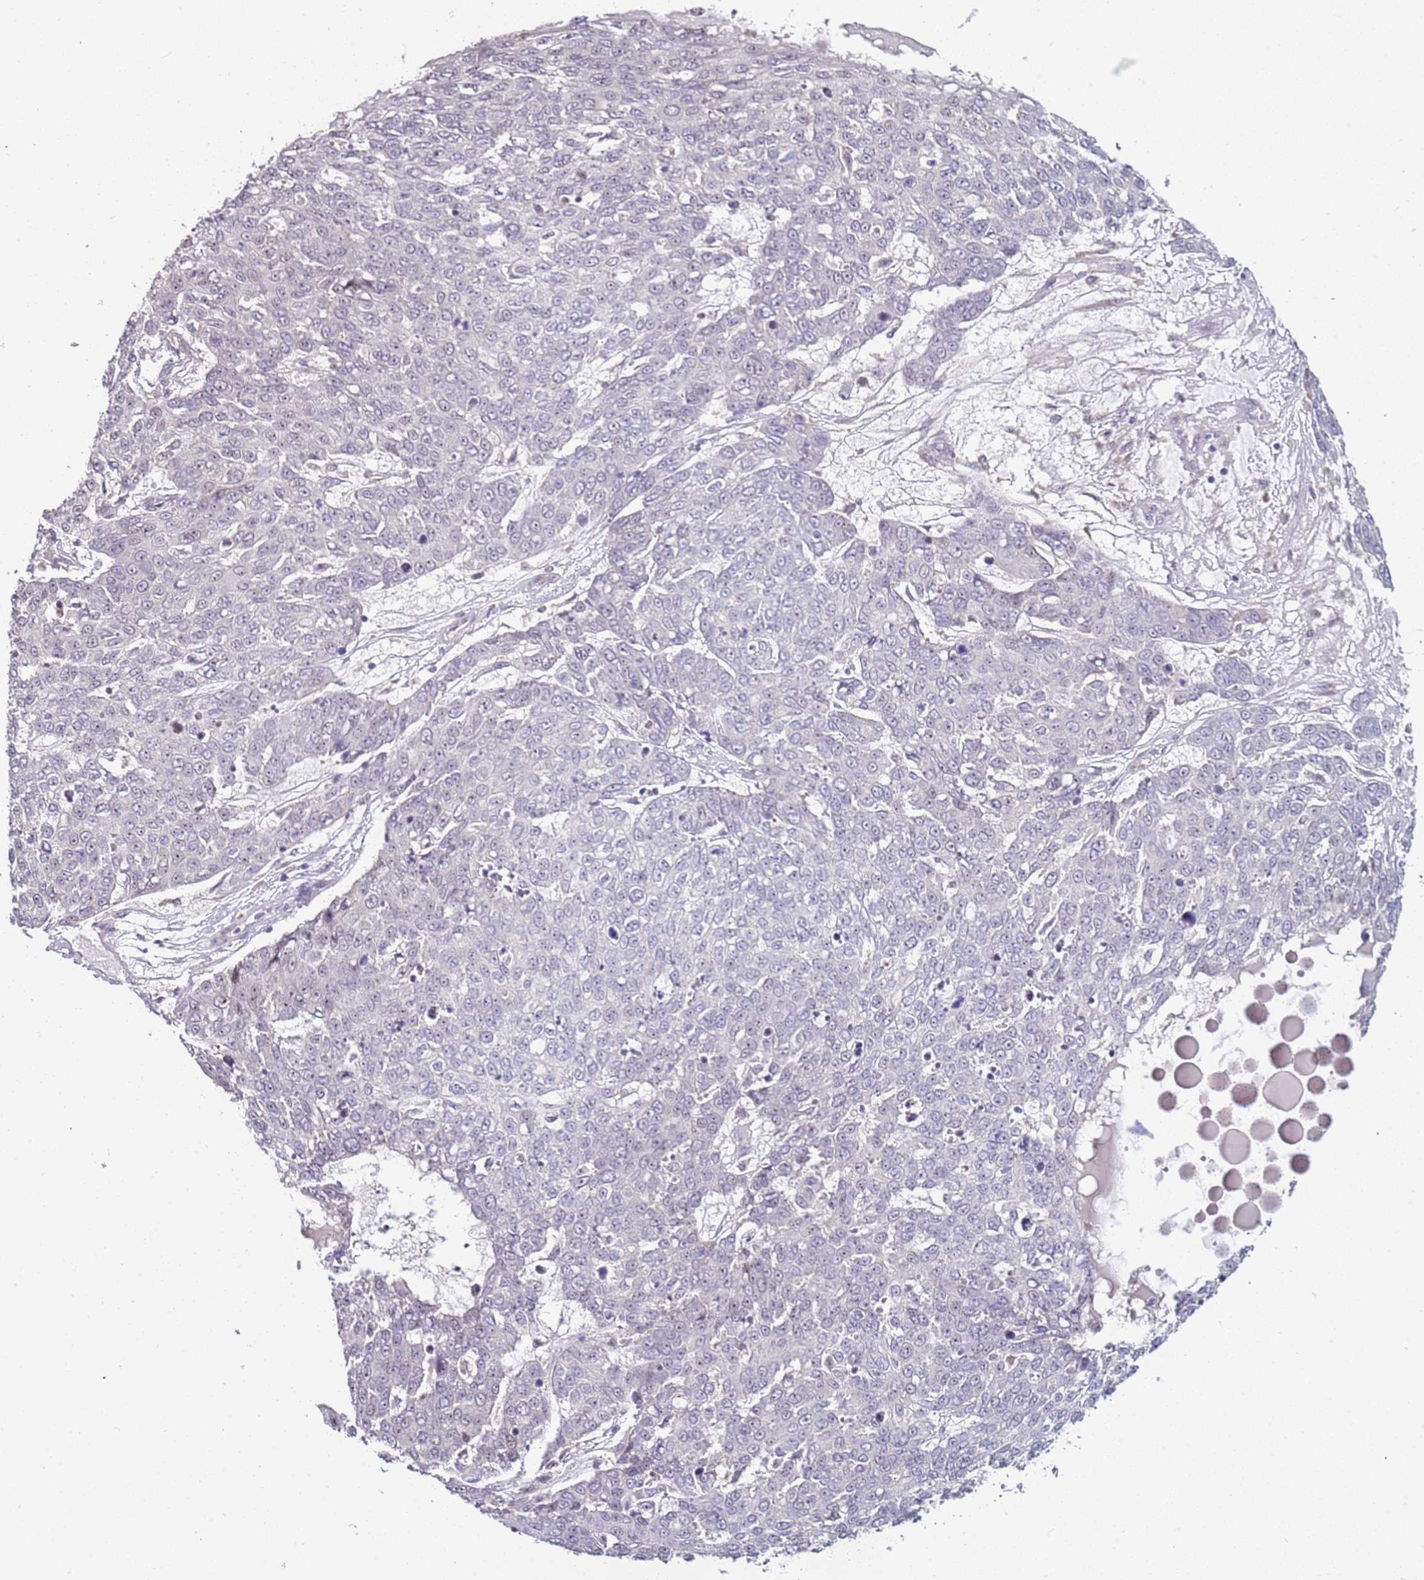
{"staining": {"intensity": "negative", "quantity": "none", "location": "none"}, "tissue": "skin cancer", "cell_type": "Tumor cells", "image_type": "cancer", "snomed": [{"axis": "morphology", "description": "Squamous cell carcinoma, NOS"}, {"axis": "topography", "description": "Skin"}], "caption": "Human skin cancer stained for a protein using immunohistochemistry (IHC) exhibits no expression in tumor cells.", "gene": "UCMA", "patient": {"sex": "male", "age": 71}}